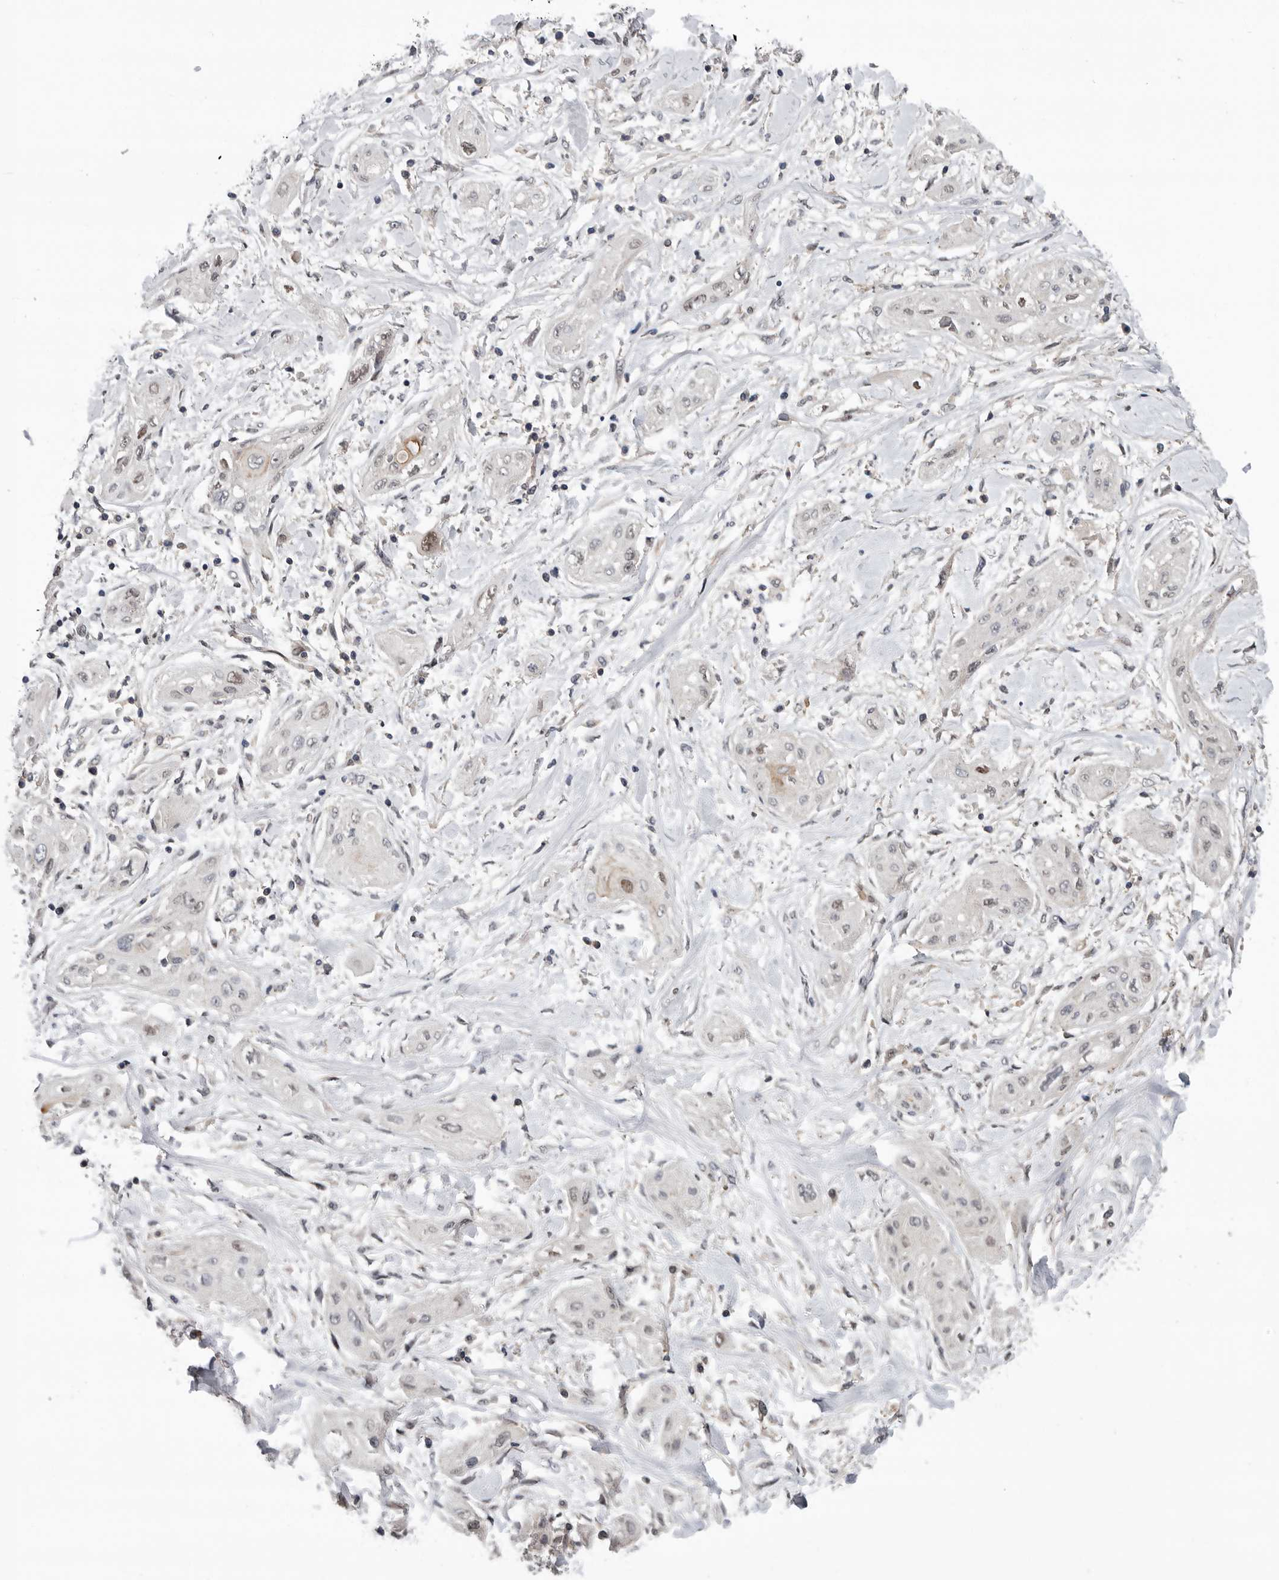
{"staining": {"intensity": "weak", "quantity": "<25%", "location": "nuclear"}, "tissue": "lung cancer", "cell_type": "Tumor cells", "image_type": "cancer", "snomed": [{"axis": "morphology", "description": "Squamous cell carcinoma, NOS"}, {"axis": "topography", "description": "Lung"}], "caption": "Immunohistochemical staining of lung squamous cell carcinoma exhibits no significant positivity in tumor cells.", "gene": "KLK5", "patient": {"sex": "female", "age": 47}}